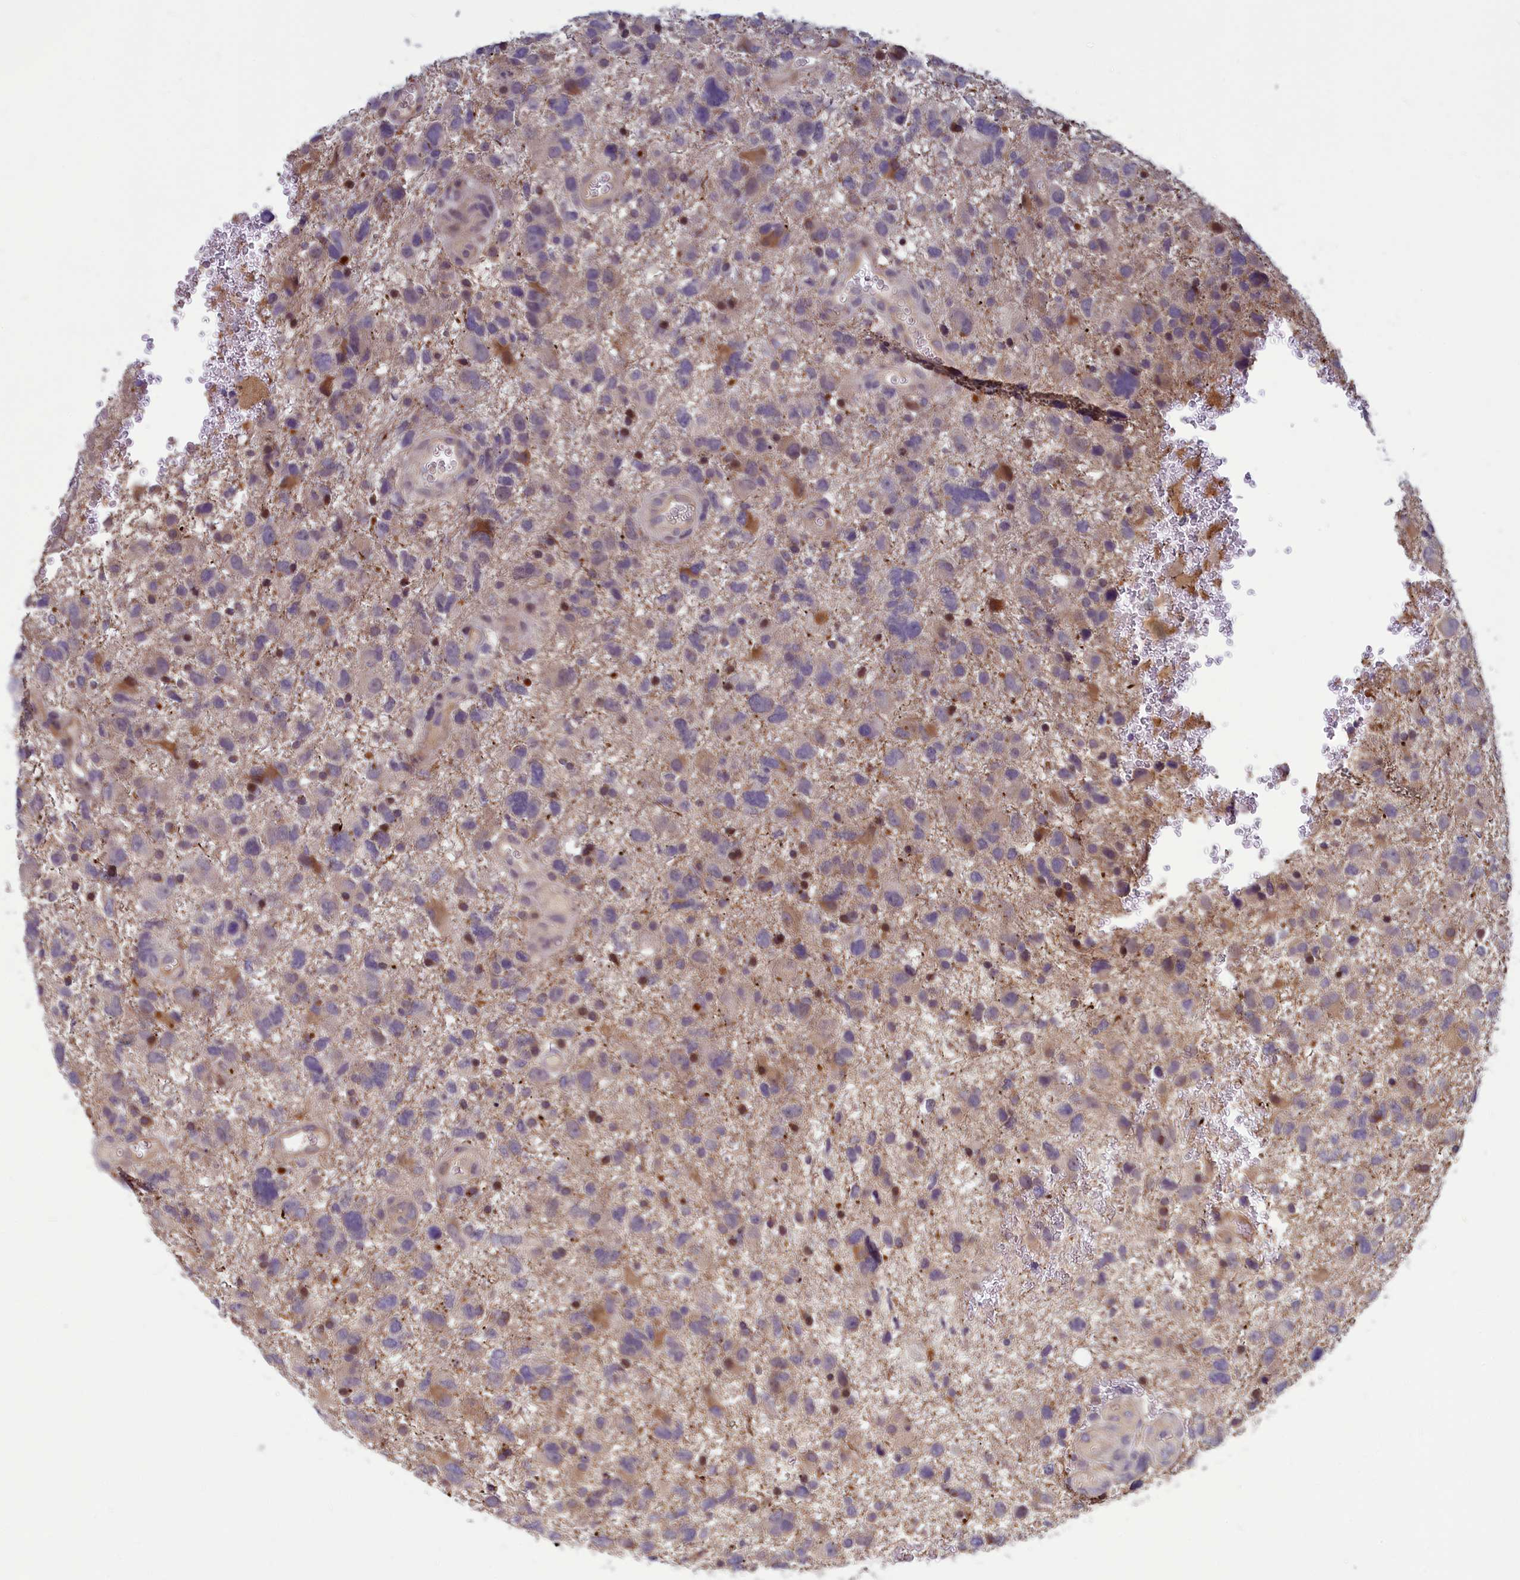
{"staining": {"intensity": "weak", "quantity": "<25%", "location": "cytoplasmic/membranous"}, "tissue": "glioma", "cell_type": "Tumor cells", "image_type": "cancer", "snomed": [{"axis": "morphology", "description": "Glioma, malignant, High grade"}, {"axis": "topography", "description": "Brain"}], "caption": "The micrograph displays no staining of tumor cells in glioma.", "gene": "HECA", "patient": {"sex": "male", "age": 61}}